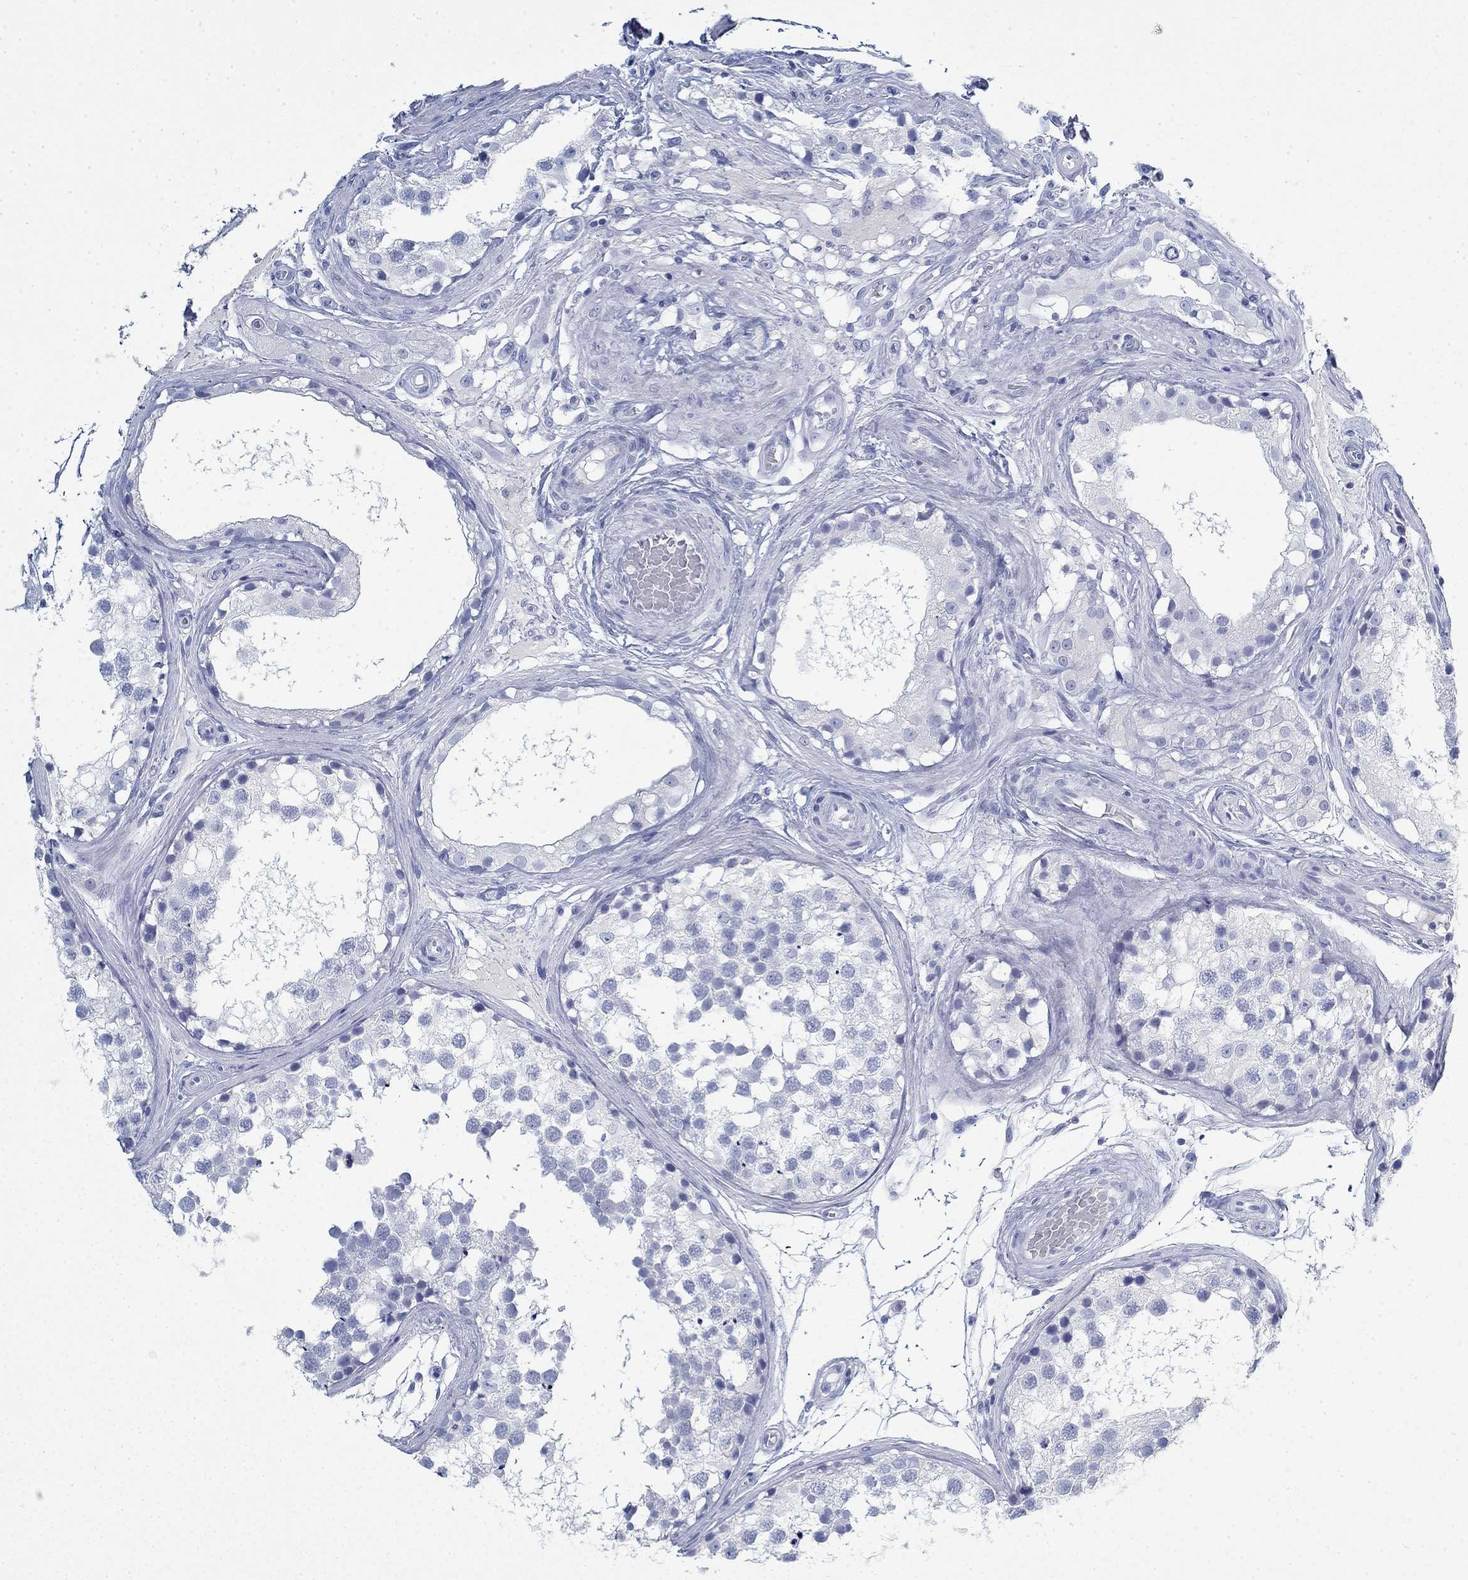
{"staining": {"intensity": "negative", "quantity": "none", "location": "none"}, "tissue": "testis", "cell_type": "Cells in seminiferous ducts", "image_type": "normal", "snomed": [{"axis": "morphology", "description": "Normal tissue, NOS"}, {"axis": "morphology", "description": "Seminoma, NOS"}, {"axis": "topography", "description": "Testis"}], "caption": "Immunohistochemistry (IHC) micrograph of normal testis: human testis stained with DAB (3,3'-diaminobenzidine) displays no significant protein expression in cells in seminiferous ducts. Brightfield microscopy of immunohistochemistry (IHC) stained with DAB (brown) and hematoxylin (blue), captured at high magnification.", "gene": "PAX9", "patient": {"sex": "male", "age": 65}}